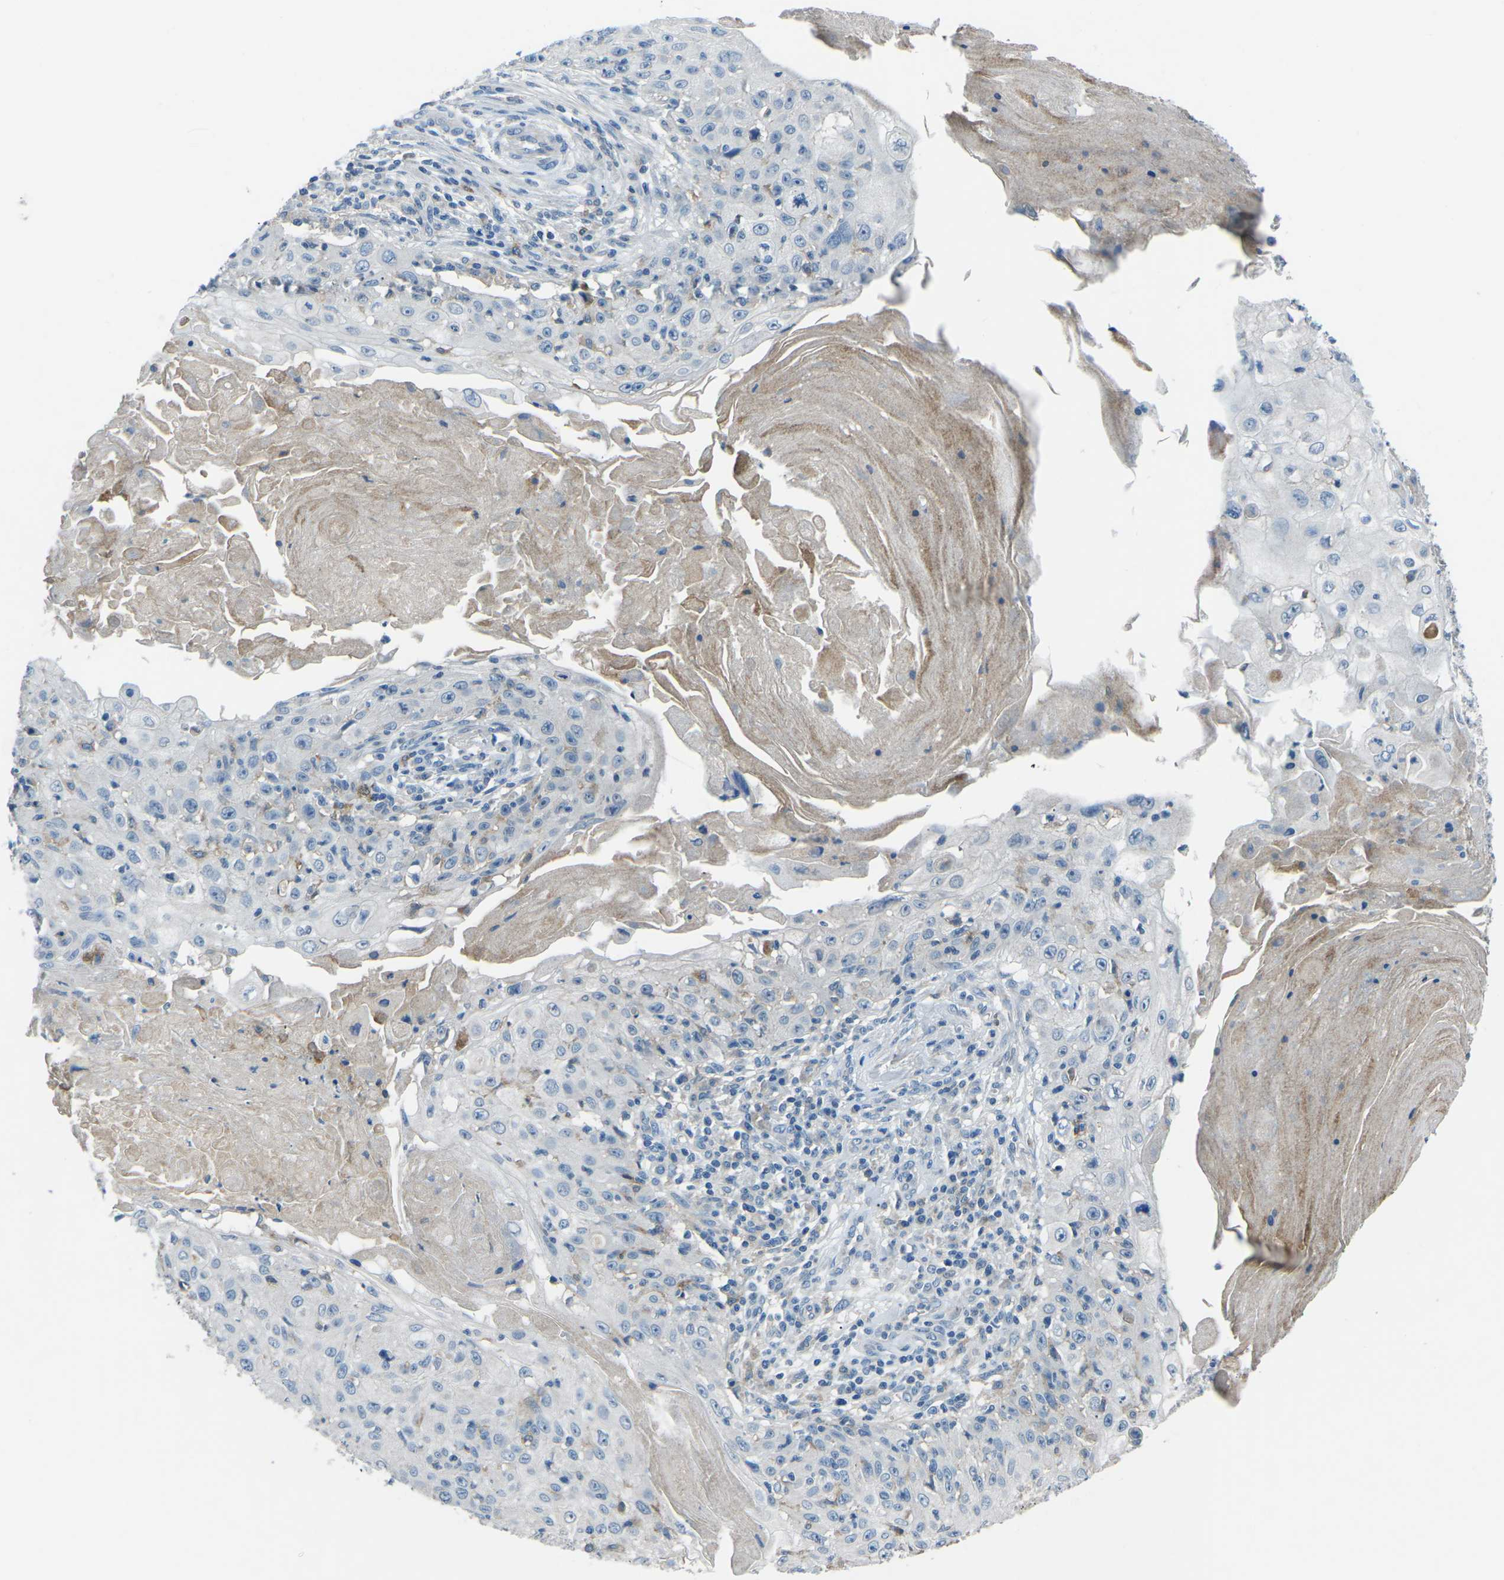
{"staining": {"intensity": "negative", "quantity": "none", "location": "none"}, "tissue": "skin cancer", "cell_type": "Tumor cells", "image_type": "cancer", "snomed": [{"axis": "morphology", "description": "Squamous cell carcinoma, NOS"}, {"axis": "topography", "description": "Skin"}], "caption": "High power microscopy image of an IHC image of skin cancer (squamous cell carcinoma), revealing no significant expression in tumor cells.", "gene": "CD1D", "patient": {"sex": "male", "age": 86}}